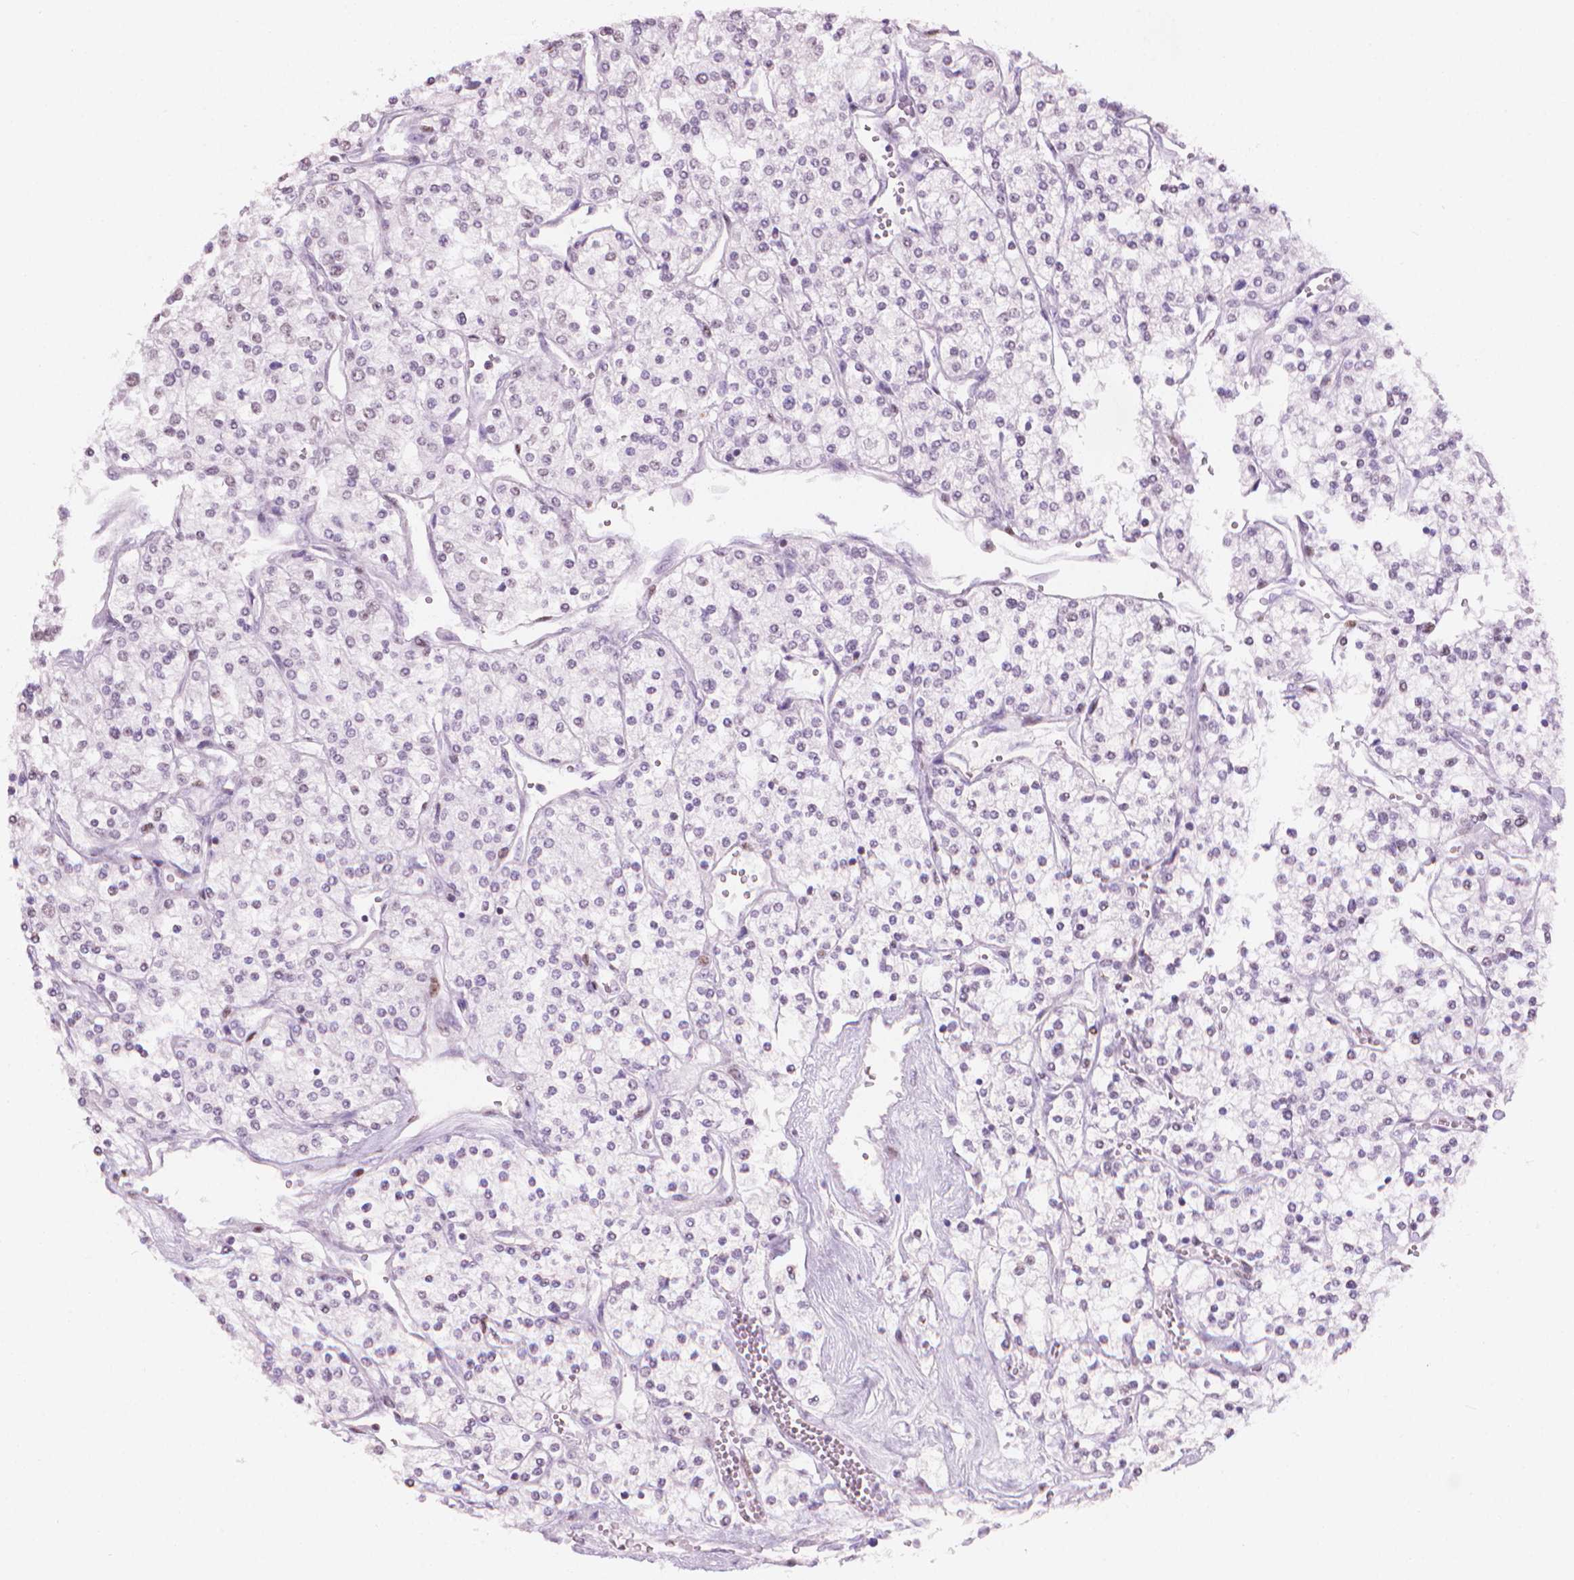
{"staining": {"intensity": "negative", "quantity": "none", "location": "none"}, "tissue": "renal cancer", "cell_type": "Tumor cells", "image_type": "cancer", "snomed": [{"axis": "morphology", "description": "Adenocarcinoma, NOS"}, {"axis": "topography", "description": "Kidney"}], "caption": "Immunohistochemistry (IHC) of human renal adenocarcinoma shows no expression in tumor cells.", "gene": "PIAS2", "patient": {"sex": "male", "age": 80}}